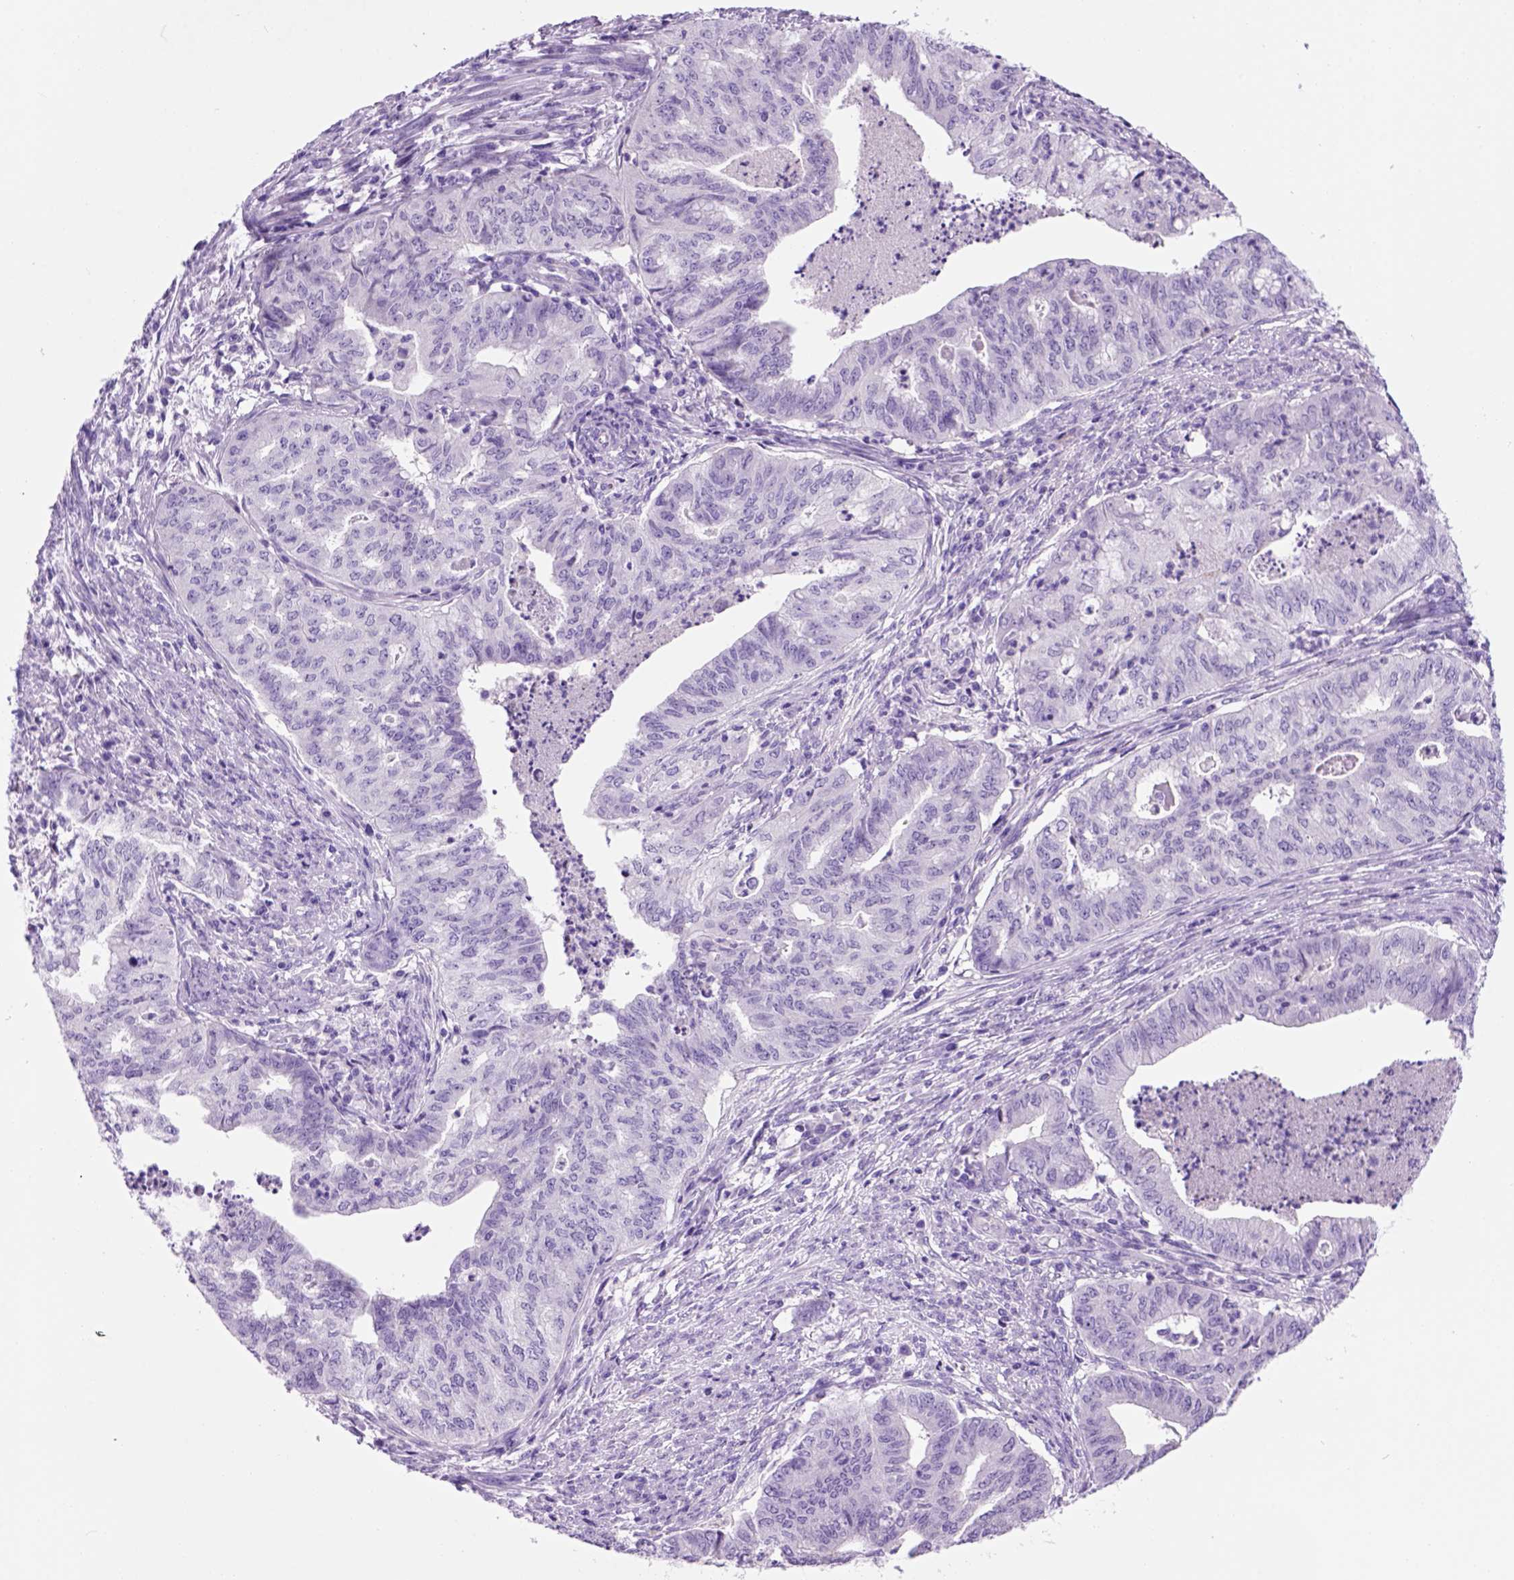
{"staining": {"intensity": "negative", "quantity": "none", "location": "none"}, "tissue": "endometrial cancer", "cell_type": "Tumor cells", "image_type": "cancer", "snomed": [{"axis": "morphology", "description": "Adenocarcinoma, NOS"}, {"axis": "topography", "description": "Endometrium"}], "caption": "Tumor cells show no significant protein staining in endometrial cancer.", "gene": "HHIPL2", "patient": {"sex": "female", "age": 79}}